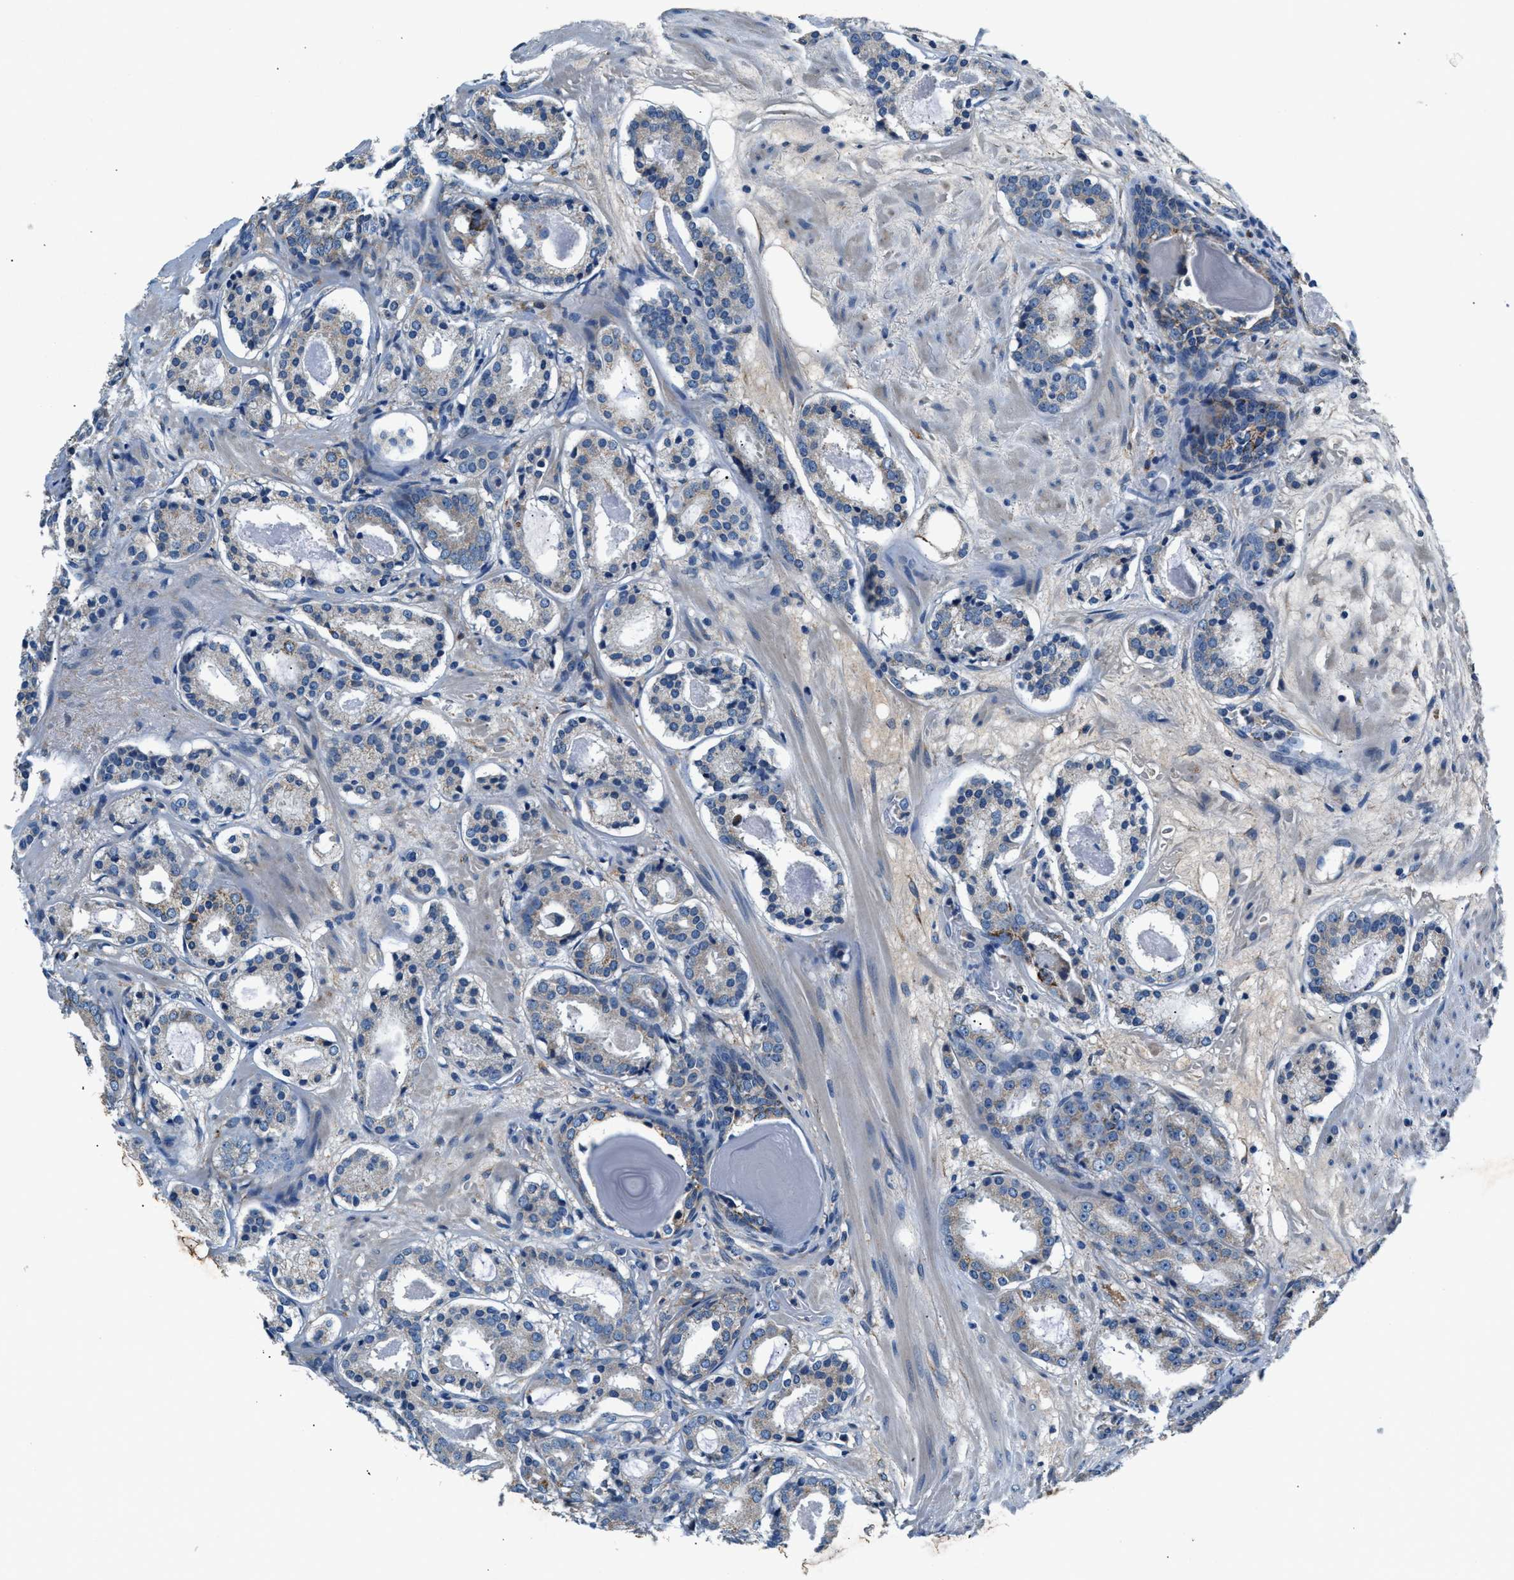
{"staining": {"intensity": "moderate", "quantity": "<25%", "location": "cytoplasmic/membranous"}, "tissue": "prostate cancer", "cell_type": "Tumor cells", "image_type": "cancer", "snomed": [{"axis": "morphology", "description": "Adenocarcinoma, Low grade"}, {"axis": "topography", "description": "Prostate"}], "caption": "Immunohistochemical staining of human prostate cancer (low-grade adenocarcinoma) reveals low levels of moderate cytoplasmic/membranous staining in approximately <25% of tumor cells. The staining is performed using DAB (3,3'-diaminobenzidine) brown chromogen to label protein expression. The nuclei are counter-stained blue using hematoxylin.", "gene": "PRTFDC1", "patient": {"sex": "male", "age": 69}}